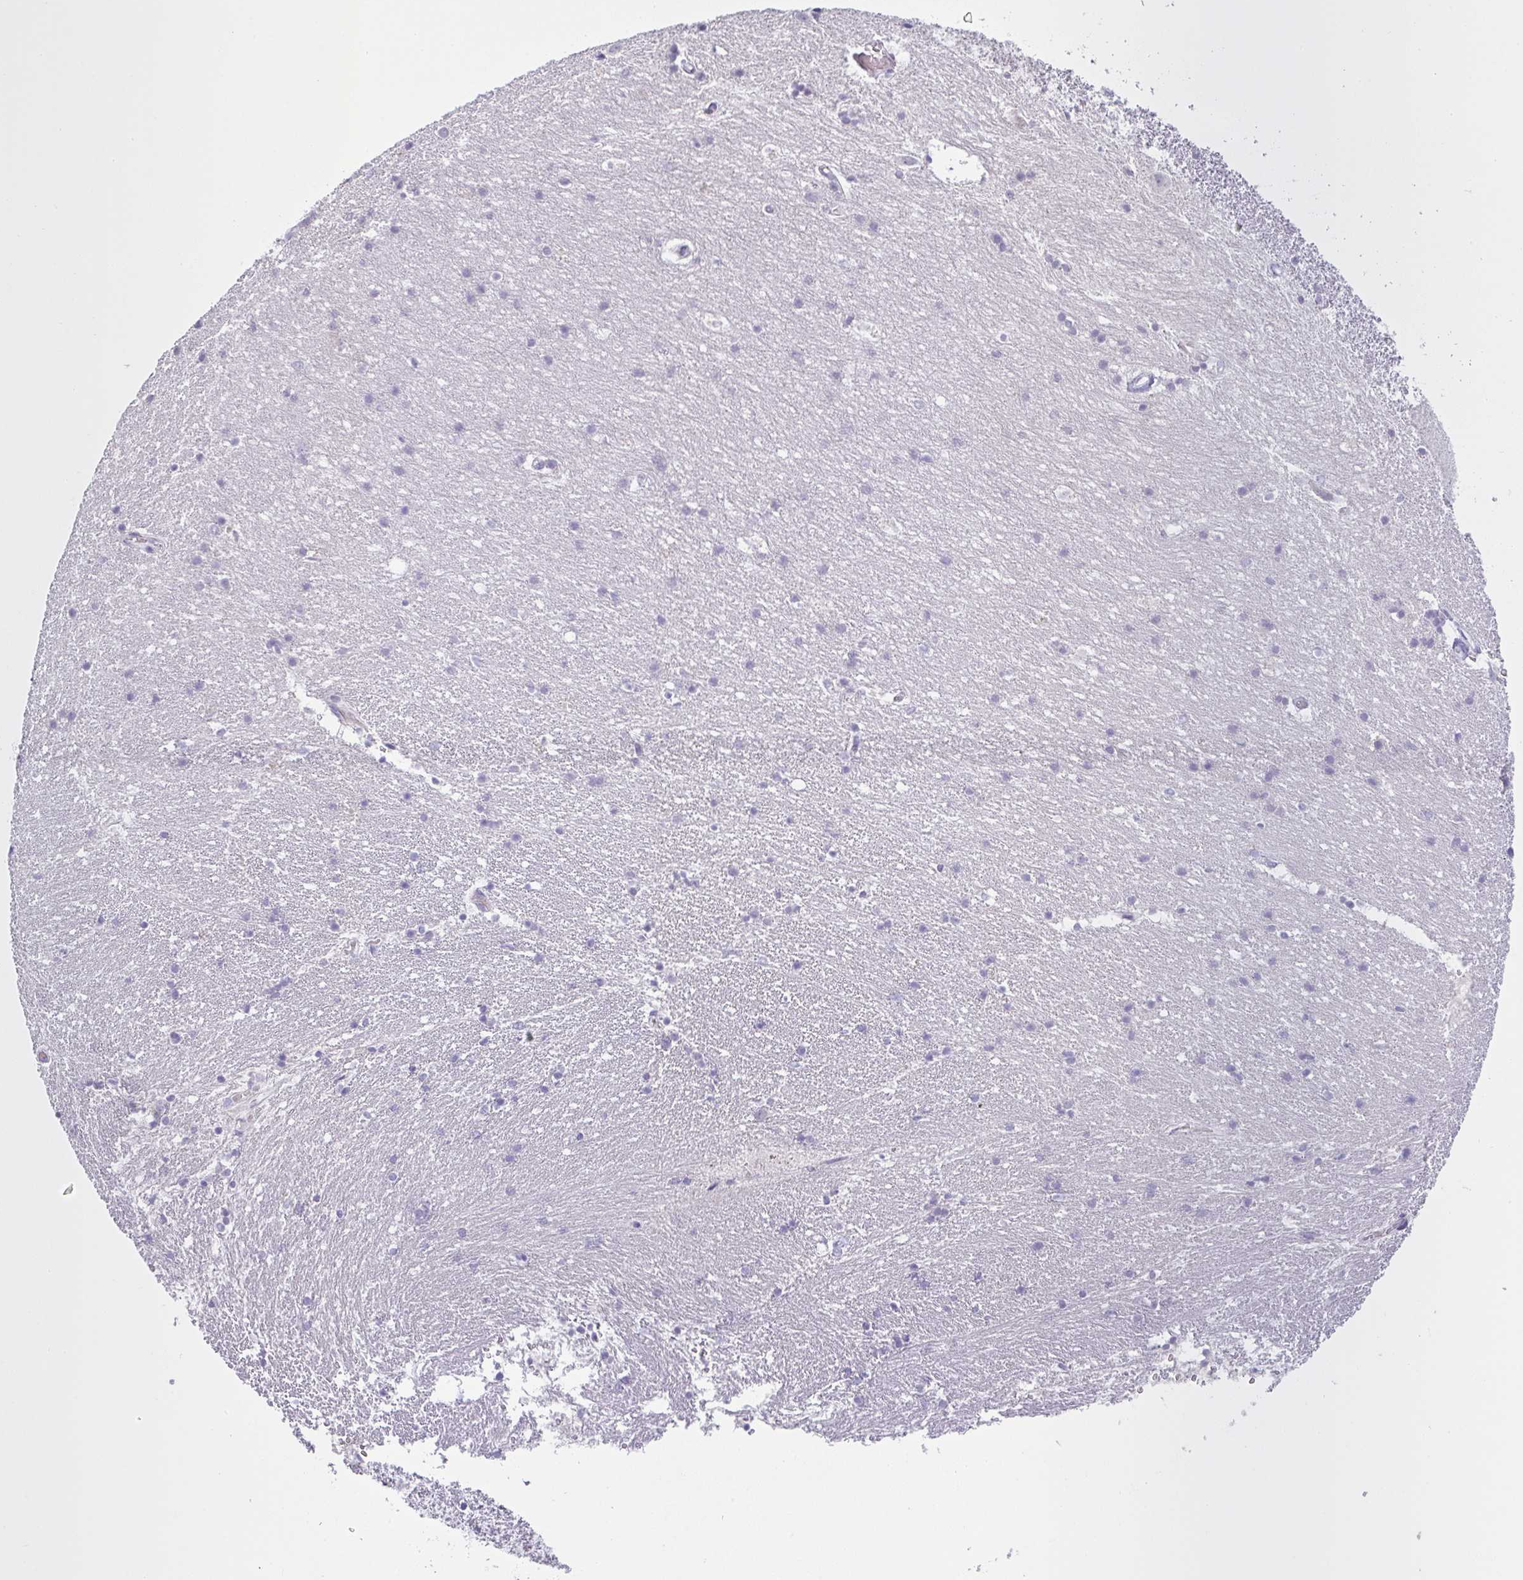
{"staining": {"intensity": "negative", "quantity": "none", "location": "none"}, "tissue": "hippocampus", "cell_type": "Glial cells", "image_type": "normal", "snomed": [{"axis": "morphology", "description": "Normal tissue, NOS"}, {"axis": "topography", "description": "Hippocampus"}], "caption": "High power microscopy photomicrograph of an IHC photomicrograph of normal hippocampus, revealing no significant expression in glial cells. The staining is performed using DAB brown chromogen with nuclei counter-stained in using hematoxylin.", "gene": "SIRPB2", "patient": {"sex": "male", "age": 63}}